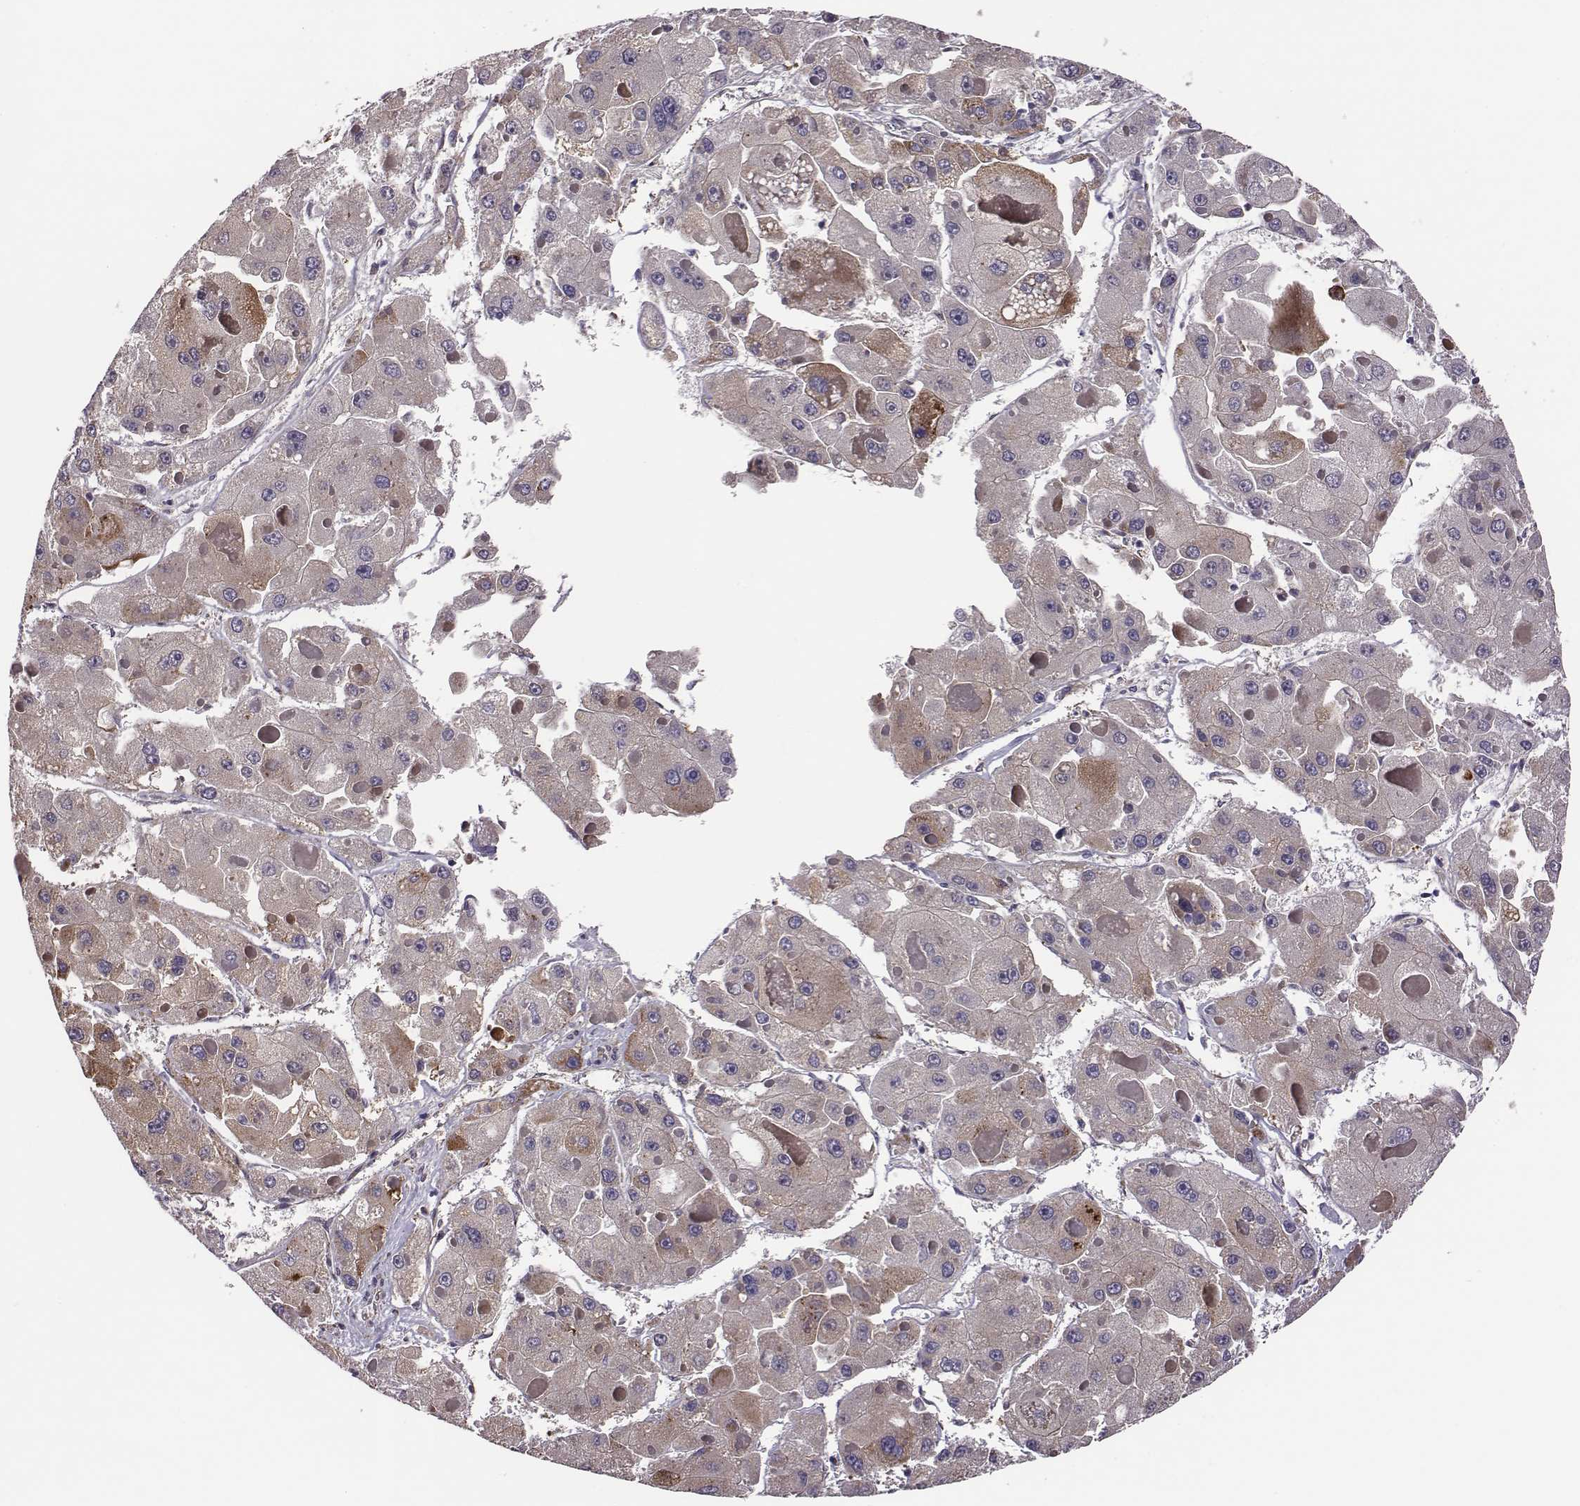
{"staining": {"intensity": "moderate", "quantity": "<25%", "location": "cytoplasmic/membranous"}, "tissue": "liver cancer", "cell_type": "Tumor cells", "image_type": "cancer", "snomed": [{"axis": "morphology", "description": "Carcinoma, Hepatocellular, NOS"}, {"axis": "topography", "description": "Liver"}], "caption": "Tumor cells reveal moderate cytoplasmic/membranous expression in approximately <25% of cells in liver cancer (hepatocellular carcinoma).", "gene": "SELENOI", "patient": {"sex": "female", "age": 73}}